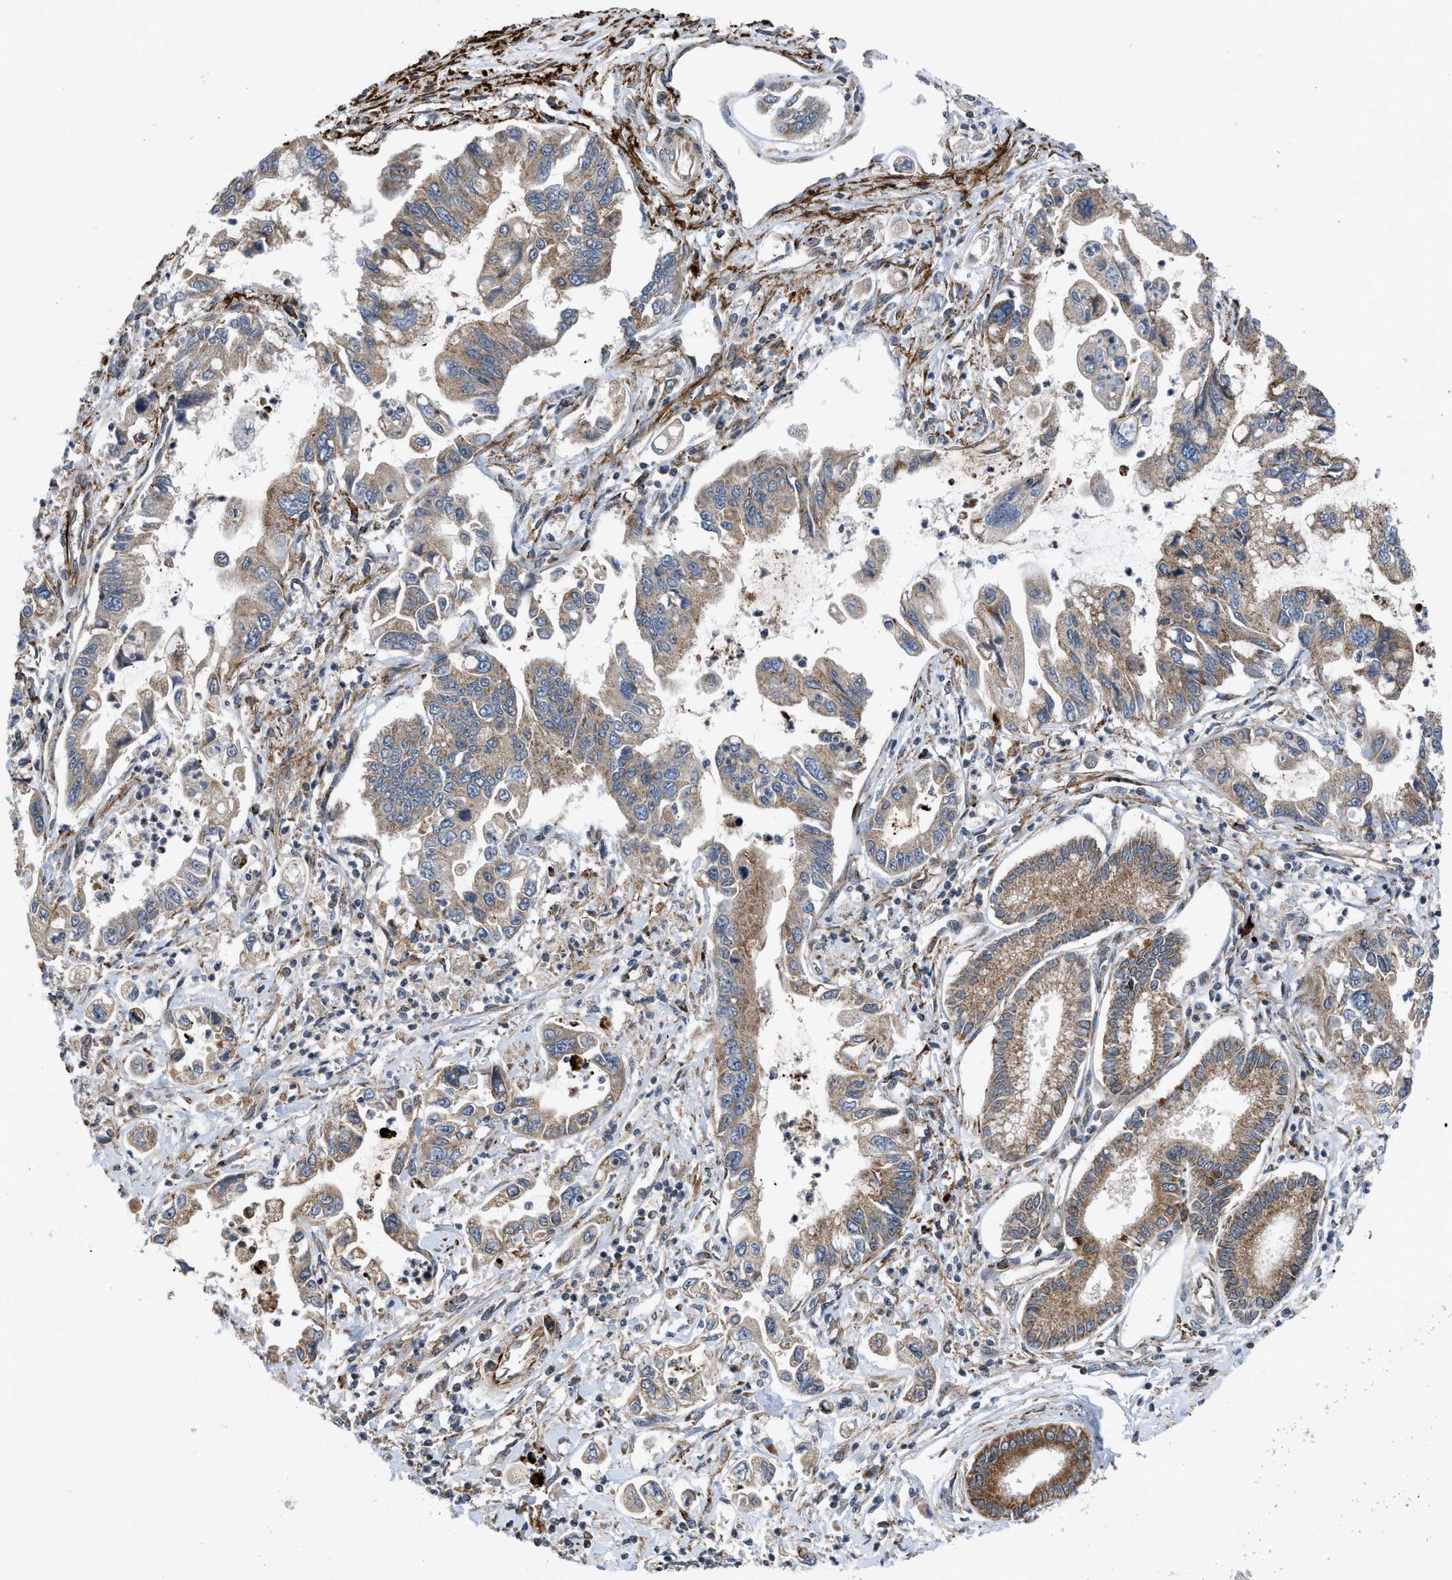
{"staining": {"intensity": "weak", "quantity": ">75%", "location": "cytoplasmic/membranous"}, "tissue": "pancreatic cancer", "cell_type": "Tumor cells", "image_type": "cancer", "snomed": [{"axis": "morphology", "description": "Adenocarcinoma, NOS"}, {"axis": "topography", "description": "Pancreas"}], "caption": "Human pancreatic adenocarcinoma stained with a brown dye displays weak cytoplasmic/membranous positive staining in approximately >75% of tumor cells.", "gene": "AP3M2", "patient": {"sex": "male", "age": 56}}